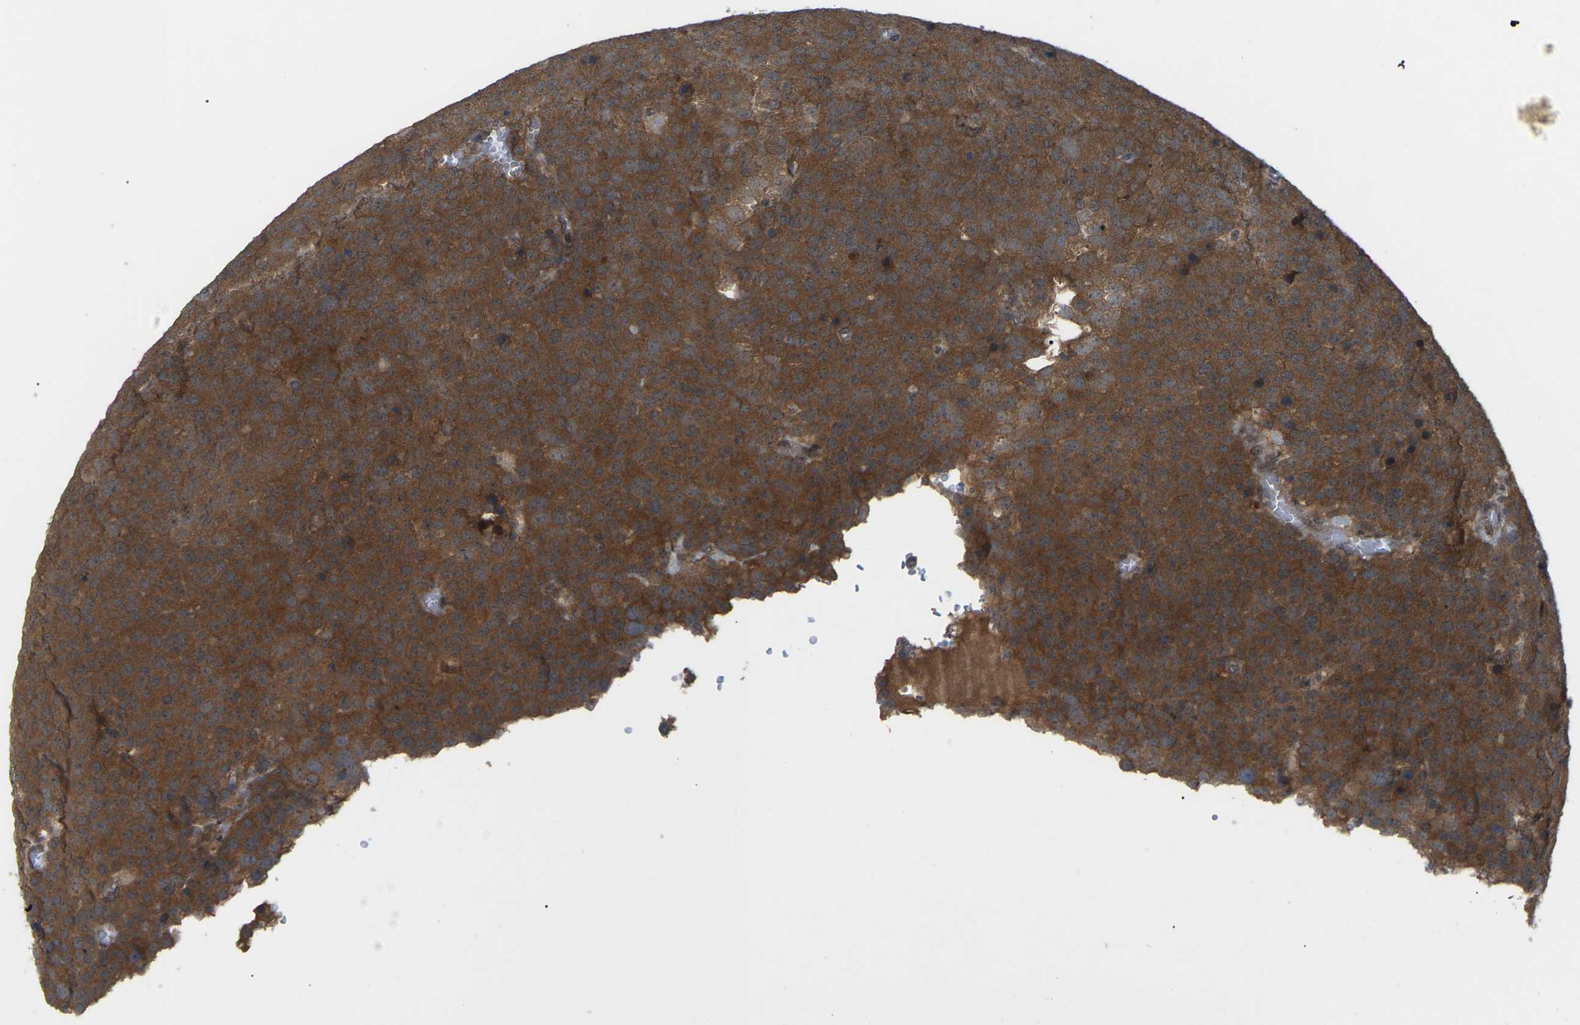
{"staining": {"intensity": "strong", "quantity": ">75%", "location": "cytoplasmic/membranous"}, "tissue": "testis cancer", "cell_type": "Tumor cells", "image_type": "cancer", "snomed": [{"axis": "morphology", "description": "Normal tissue, NOS"}, {"axis": "morphology", "description": "Seminoma, NOS"}, {"axis": "topography", "description": "Testis"}], "caption": "Immunohistochemical staining of human testis cancer (seminoma) exhibits high levels of strong cytoplasmic/membranous expression in about >75% of tumor cells.", "gene": "CROT", "patient": {"sex": "male", "age": 71}}